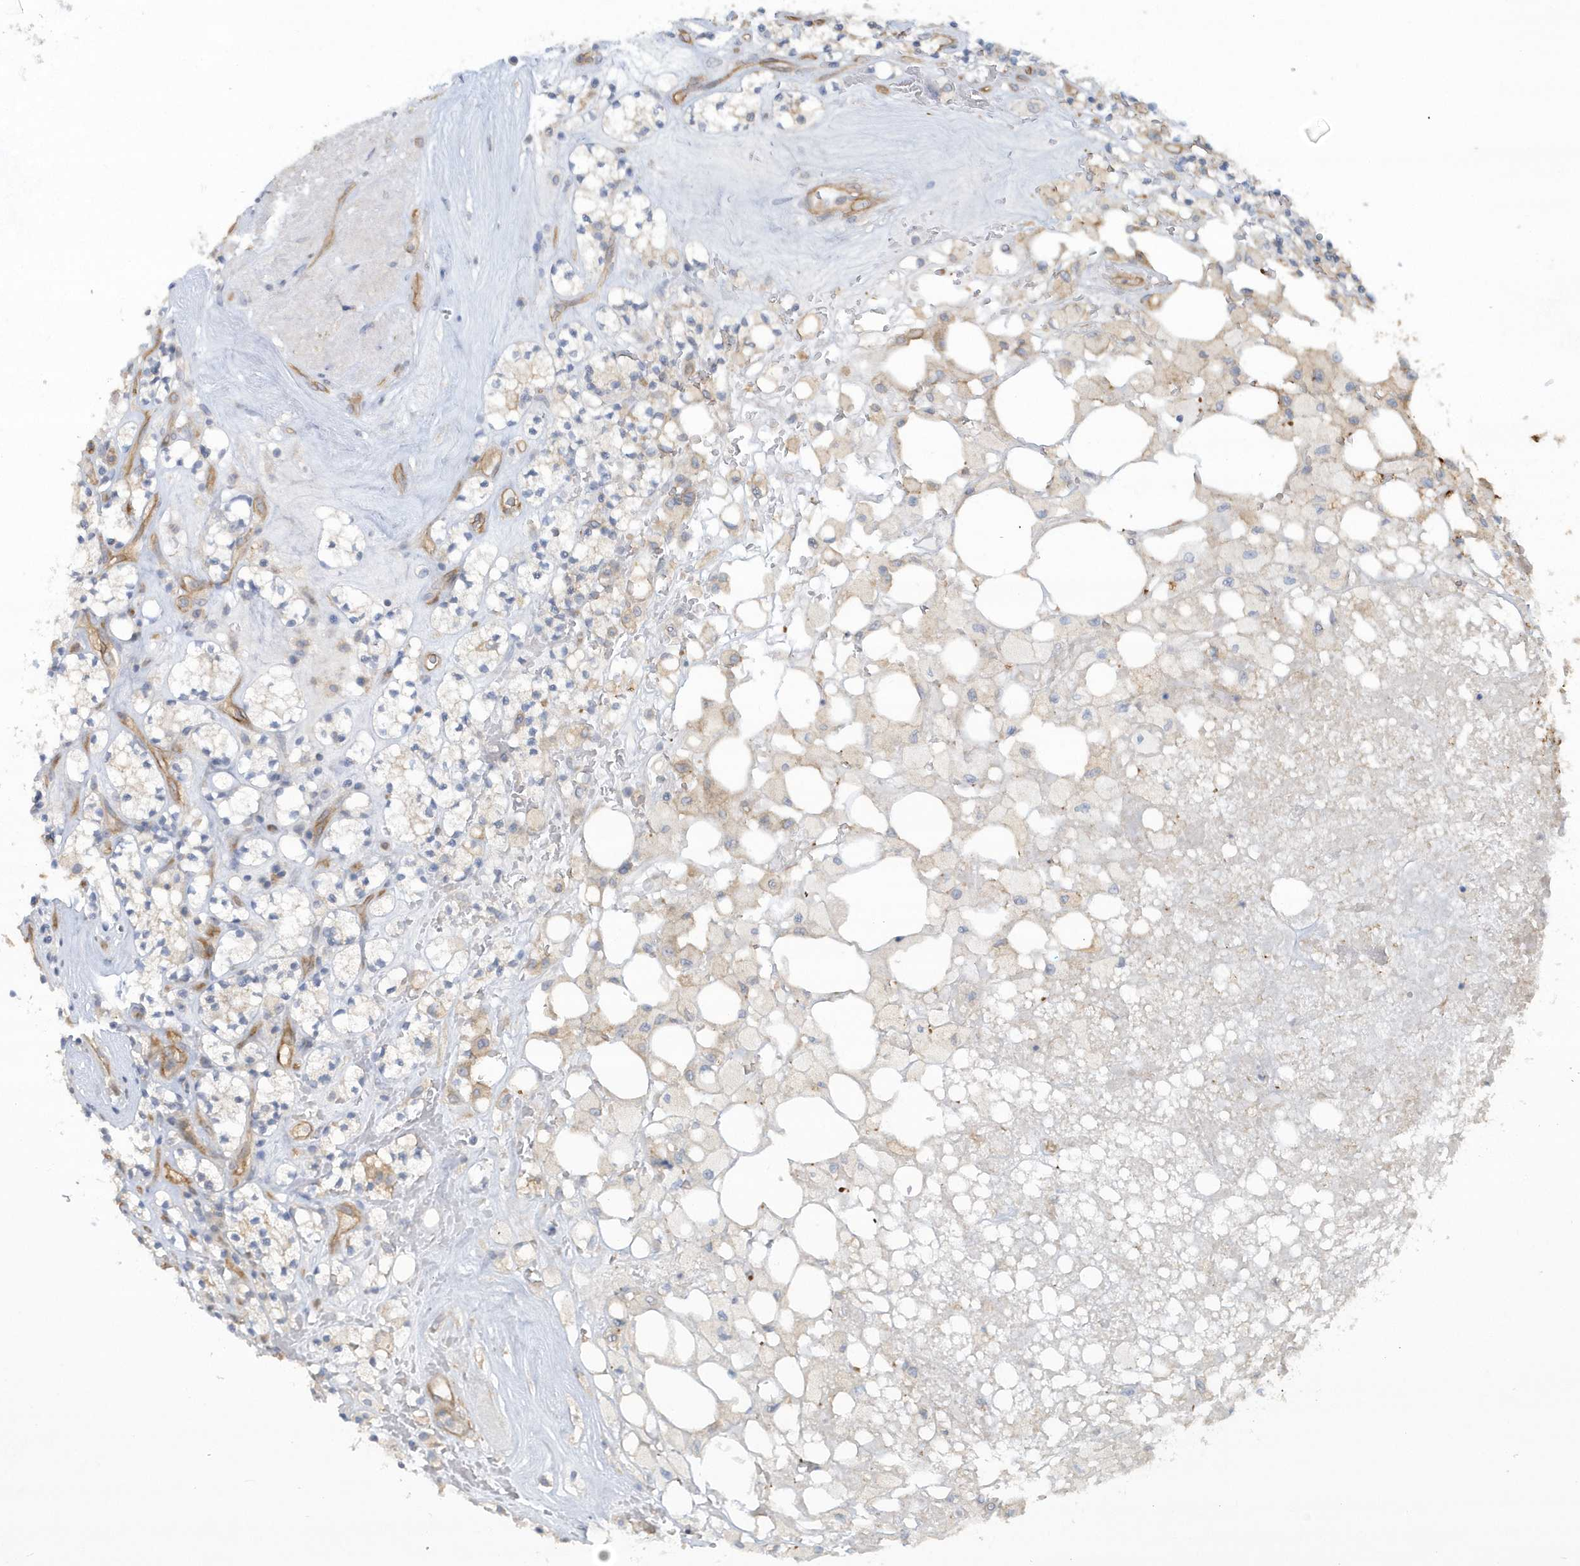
{"staining": {"intensity": "weak", "quantity": "<25%", "location": "cytoplasmic/membranous"}, "tissue": "renal cancer", "cell_type": "Tumor cells", "image_type": "cancer", "snomed": [{"axis": "morphology", "description": "Adenocarcinoma, NOS"}, {"axis": "topography", "description": "Kidney"}], "caption": "Human renal adenocarcinoma stained for a protein using immunohistochemistry demonstrates no staining in tumor cells.", "gene": "RAI14", "patient": {"sex": "male", "age": 77}}